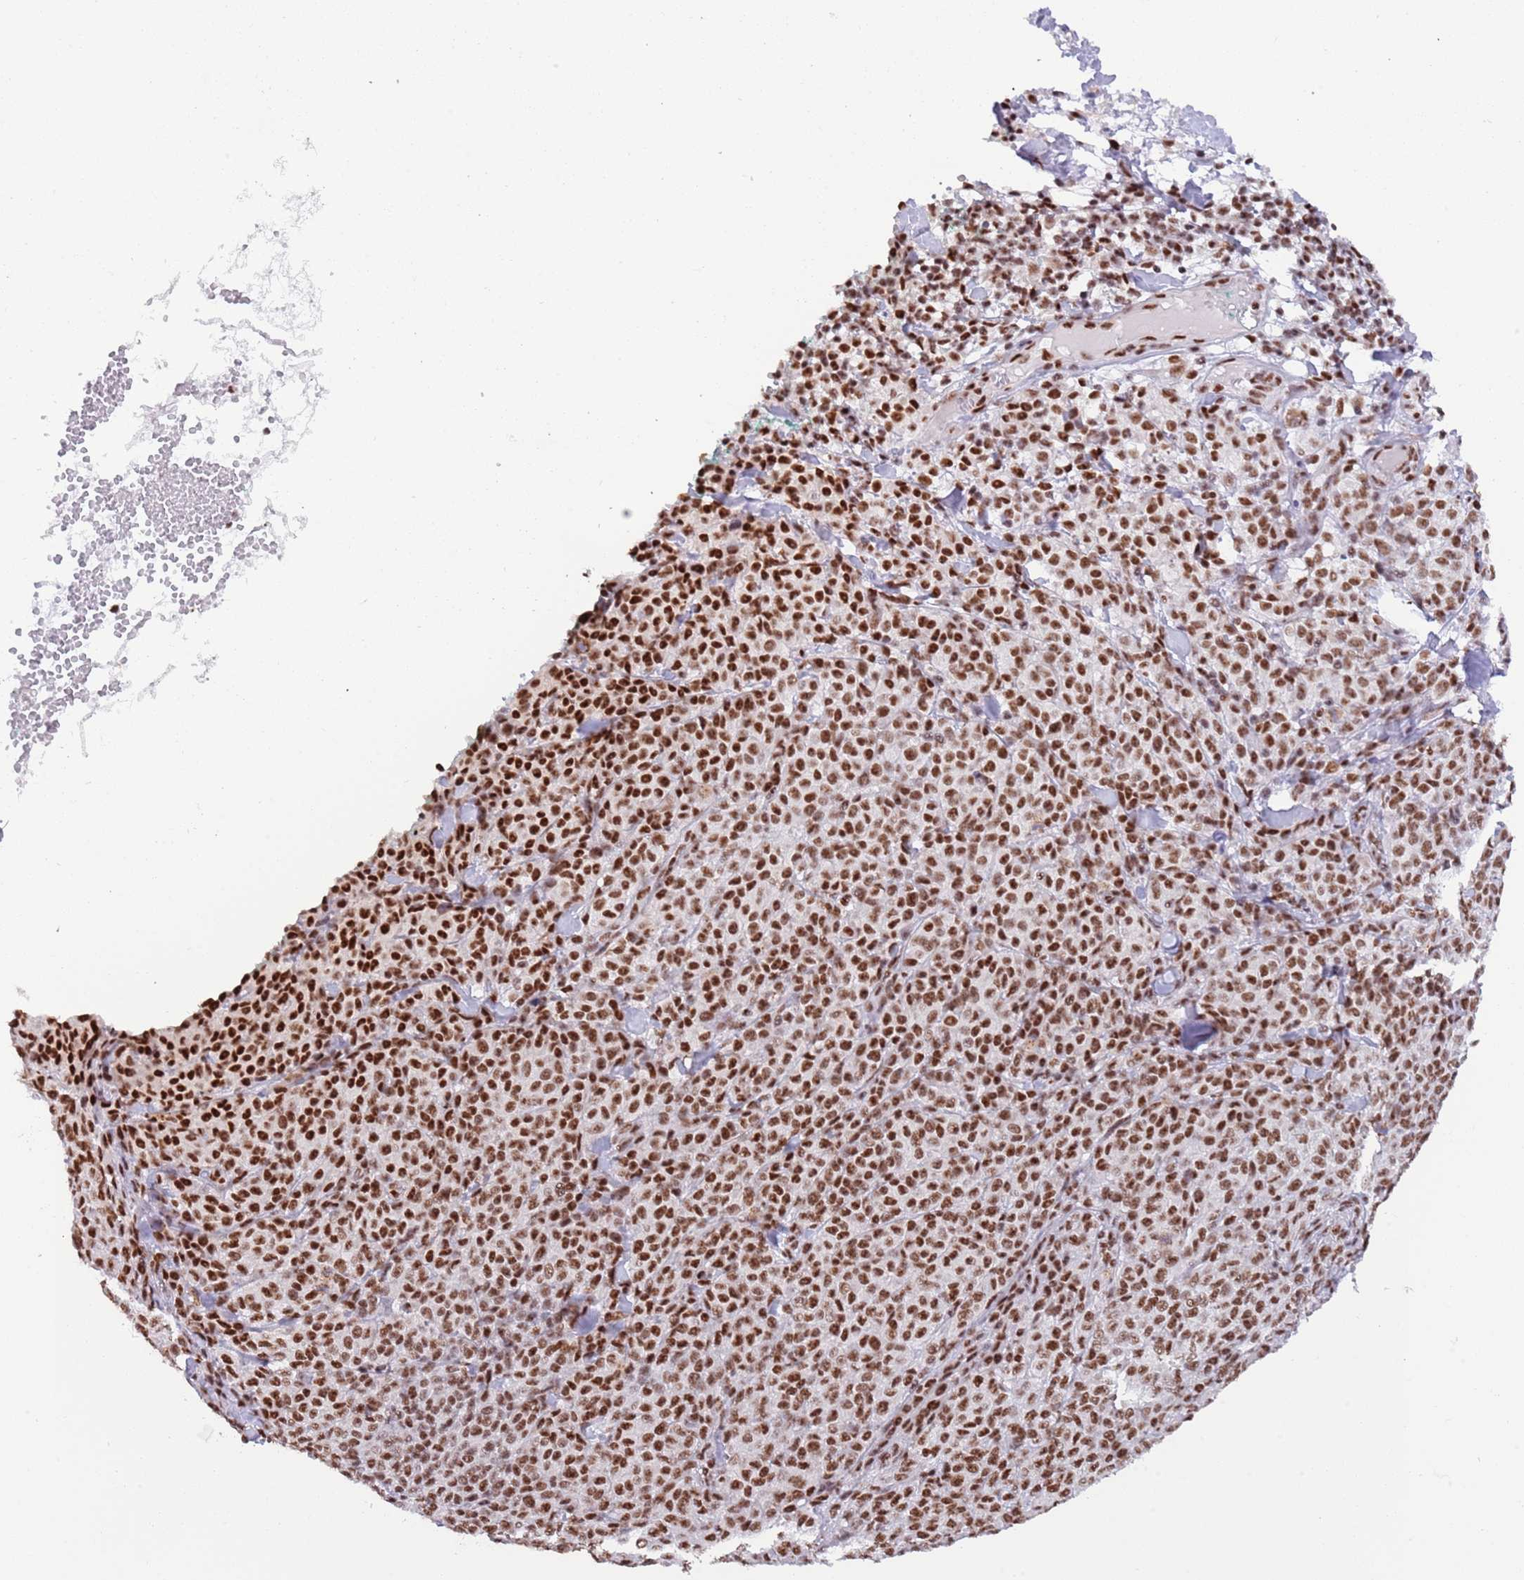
{"staining": {"intensity": "strong", "quantity": ">75%", "location": "nuclear"}, "tissue": "melanoma", "cell_type": "Tumor cells", "image_type": "cancer", "snomed": [{"axis": "morphology", "description": "Normal tissue, NOS"}, {"axis": "morphology", "description": "Malignant melanoma, NOS"}, {"axis": "topography", "description": "Skin"}], "caption": "This is an image of immunohistochemistry (IHC) staining of malignant melanoma, which shows strong expression in the nuclear of tumor cells.", "gene": "SF3A2", "patient": {"sex": "female", "age": 34}}